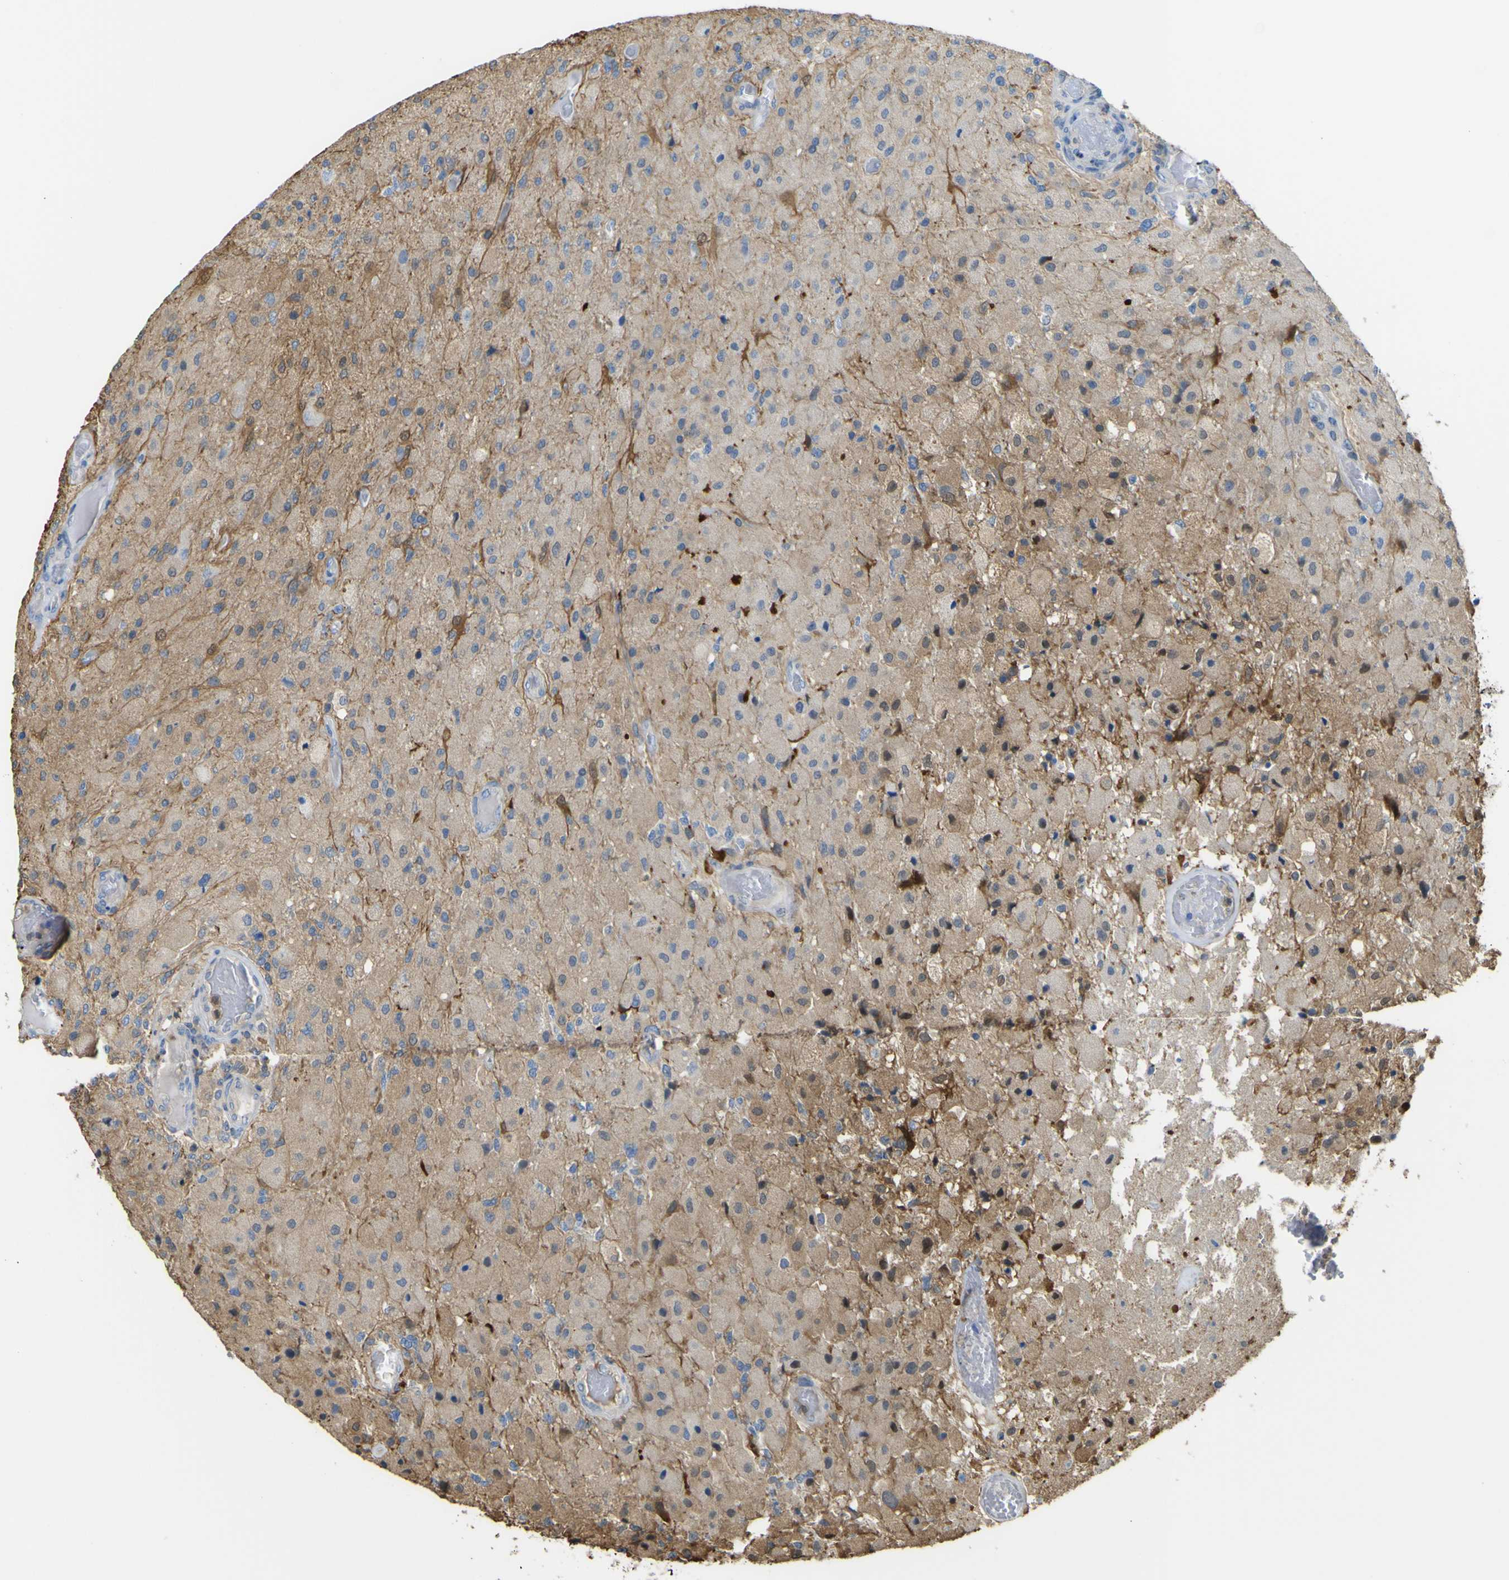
{"staining": {"intensity": "moderate", "quantity": "<25%", "location": "cytoplasmic/membranous,nuclear"}, "tissue": "glioma", "cell_type": "Tumor cells", "image_type": "cancer", "snomed": [{"axis": "morphology", "description": "Normal tissue, NOS"}, {"axis": "morphology", "description": "Glioma, malignant, High grade"}, {"axis": "topography", "description": "Cerebral cortex"}], "caption": "Protein expression analysis of human malignant glioma (high-grade) reveals moderate cytoplasmic/membranous and nuclear staining in about <25% of tumor cells.", "gene": "ABHD3", "patient": {"sex": "male", "age": 77}}